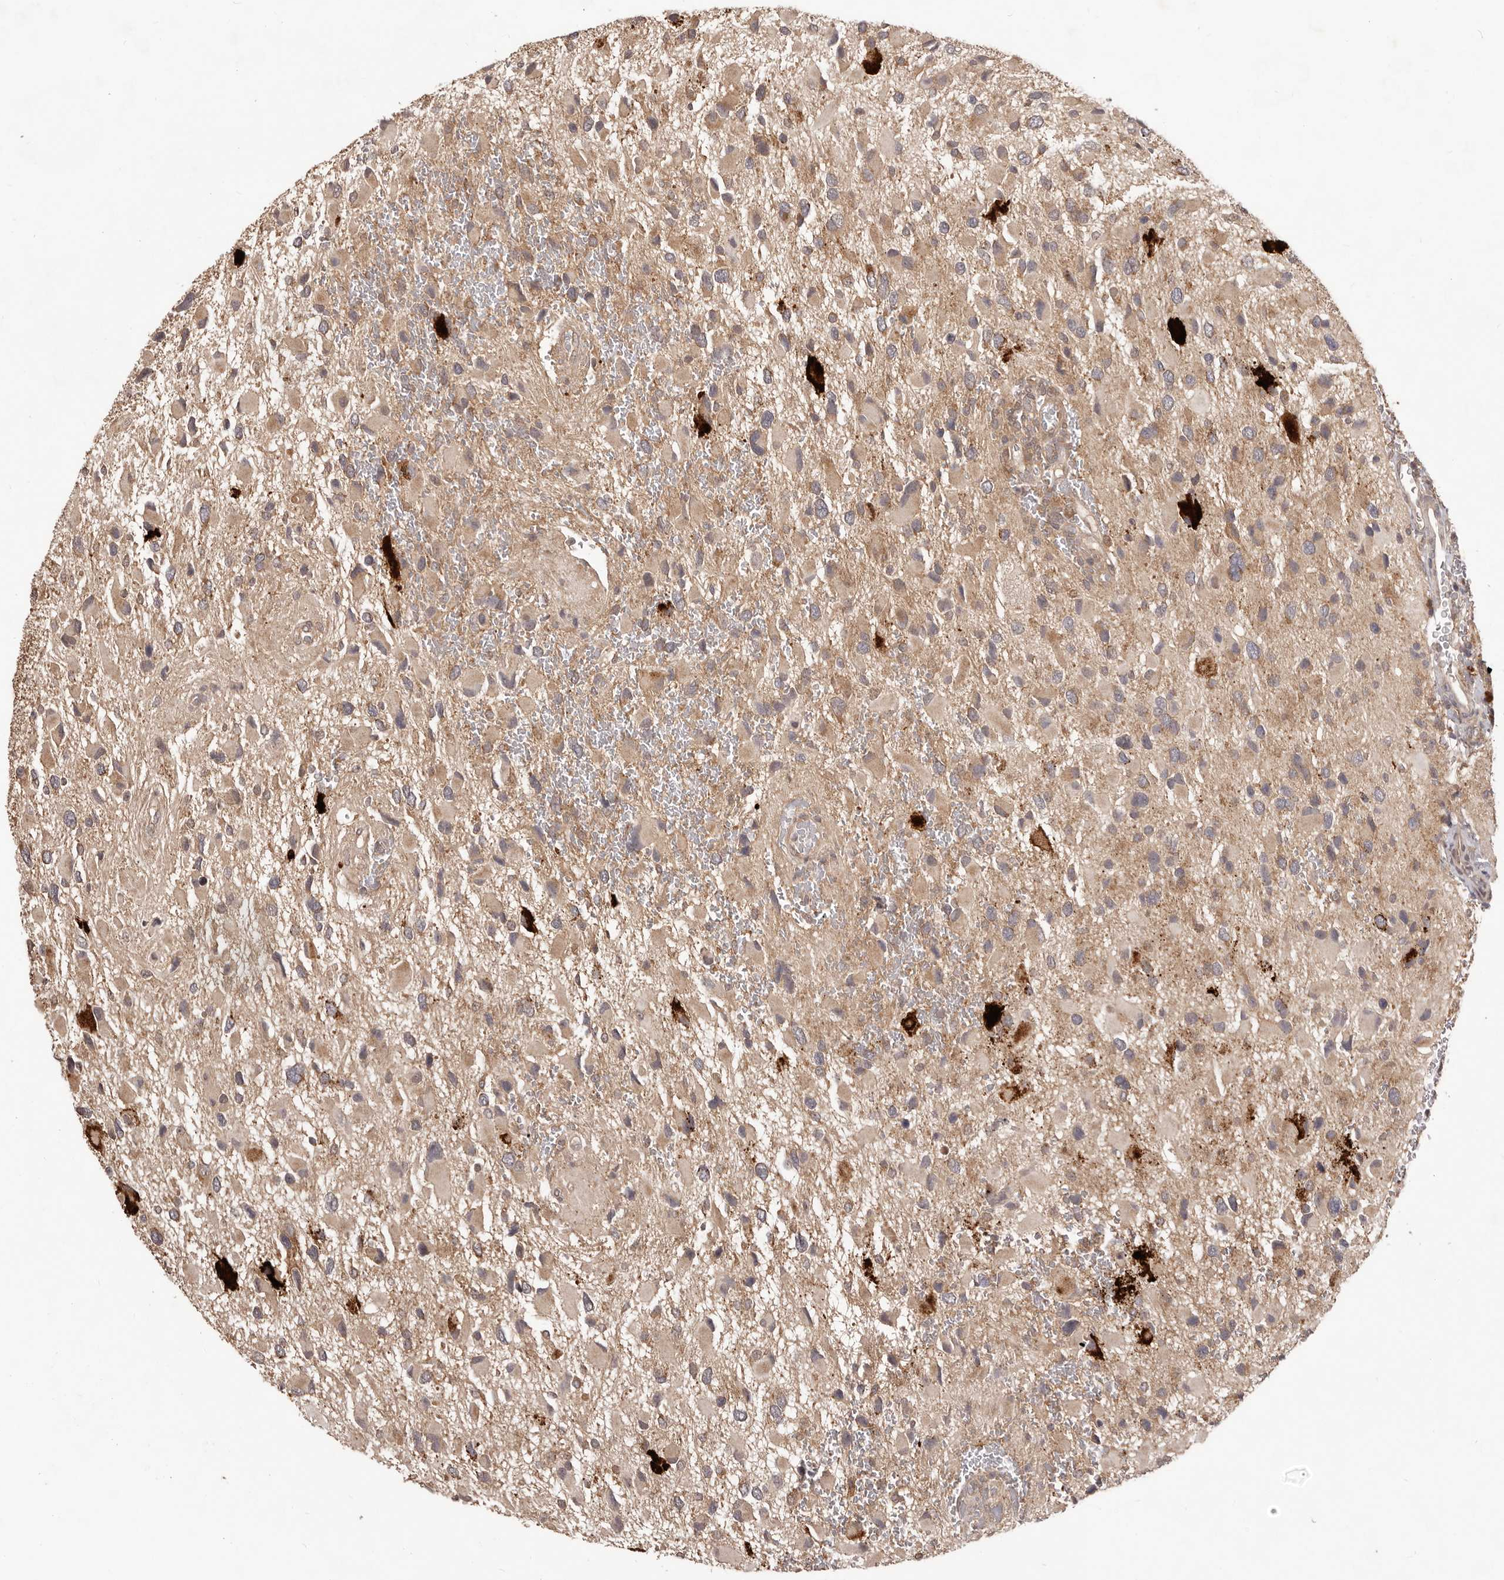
{"staining": {"intensity": "weak", "quantity": ">75%", "location": "cytoplasmic/membranous"}, "tissue": "glioma", "cell_type": "Tumor cells", "image_type": "cancer", "snomed": [{"axis": "morphology", "description": "Glioma, malignant, High grade"}, {"axis": "topography", "description": "Brain"}], "caption": "Immunohistochemistry (DAB (3,3'-diaminobenzidine)) staining of human glioma reveals weak cytoplasmic/membranous protein positivity in about >75% of tumor cells. (IHC, brightfield microscopy, high magnification).", "gene": "MTO1", "patient": {"sex": "male", "age": 53}}